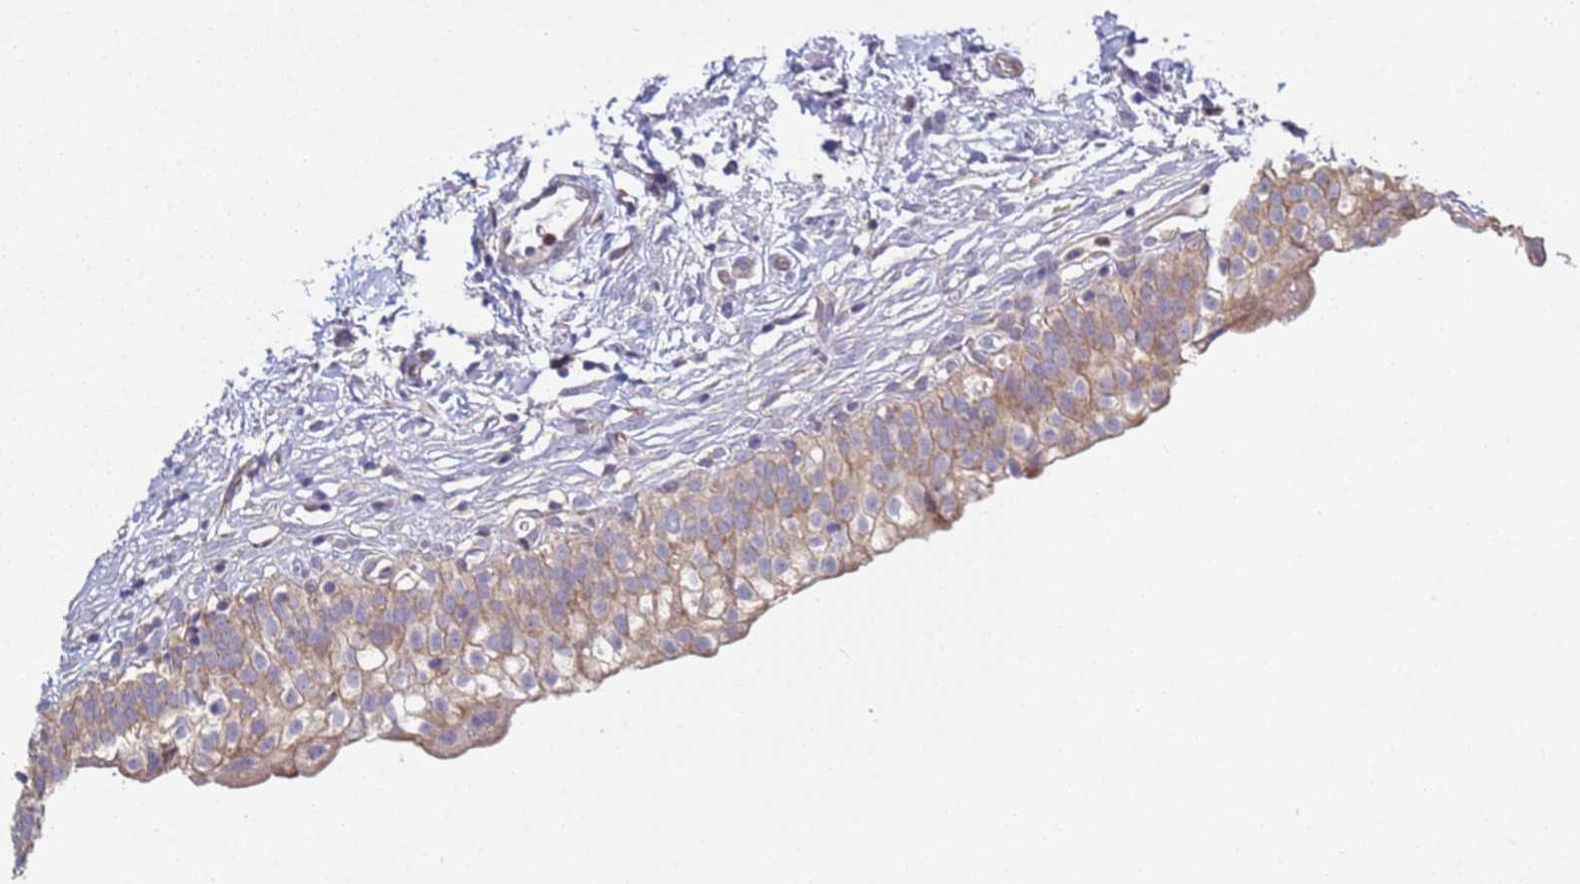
{"staining": {"intensity": "moderate", "quantity": ">75%", "location": "cytoplasmic/membranous"}, "tissue": "urinary bladder", "cell_type": "Urothelial cells", "image_type": "normal", "snomed": [{"axis": "morphology", "description": "Normal tissue, NOS"}, {"axis": "topography", "description": "Urinary bladder"}], "caption": "IHC staining of normal urinary bladder, which demonstrates medium levels of moderate cytoplasmic/membranous positivity in approximately >75% of urothelial cells indicating moderate cytoplasmic/membranous protein staining. The staining was performed using DAB (3,3'-diaminobenzidine) (brown) for protein detection and nuclei were counterstained in hematoxylin (blue).", "gene": "DIP2B", "patient": {"sex": "male", "age": 55}}